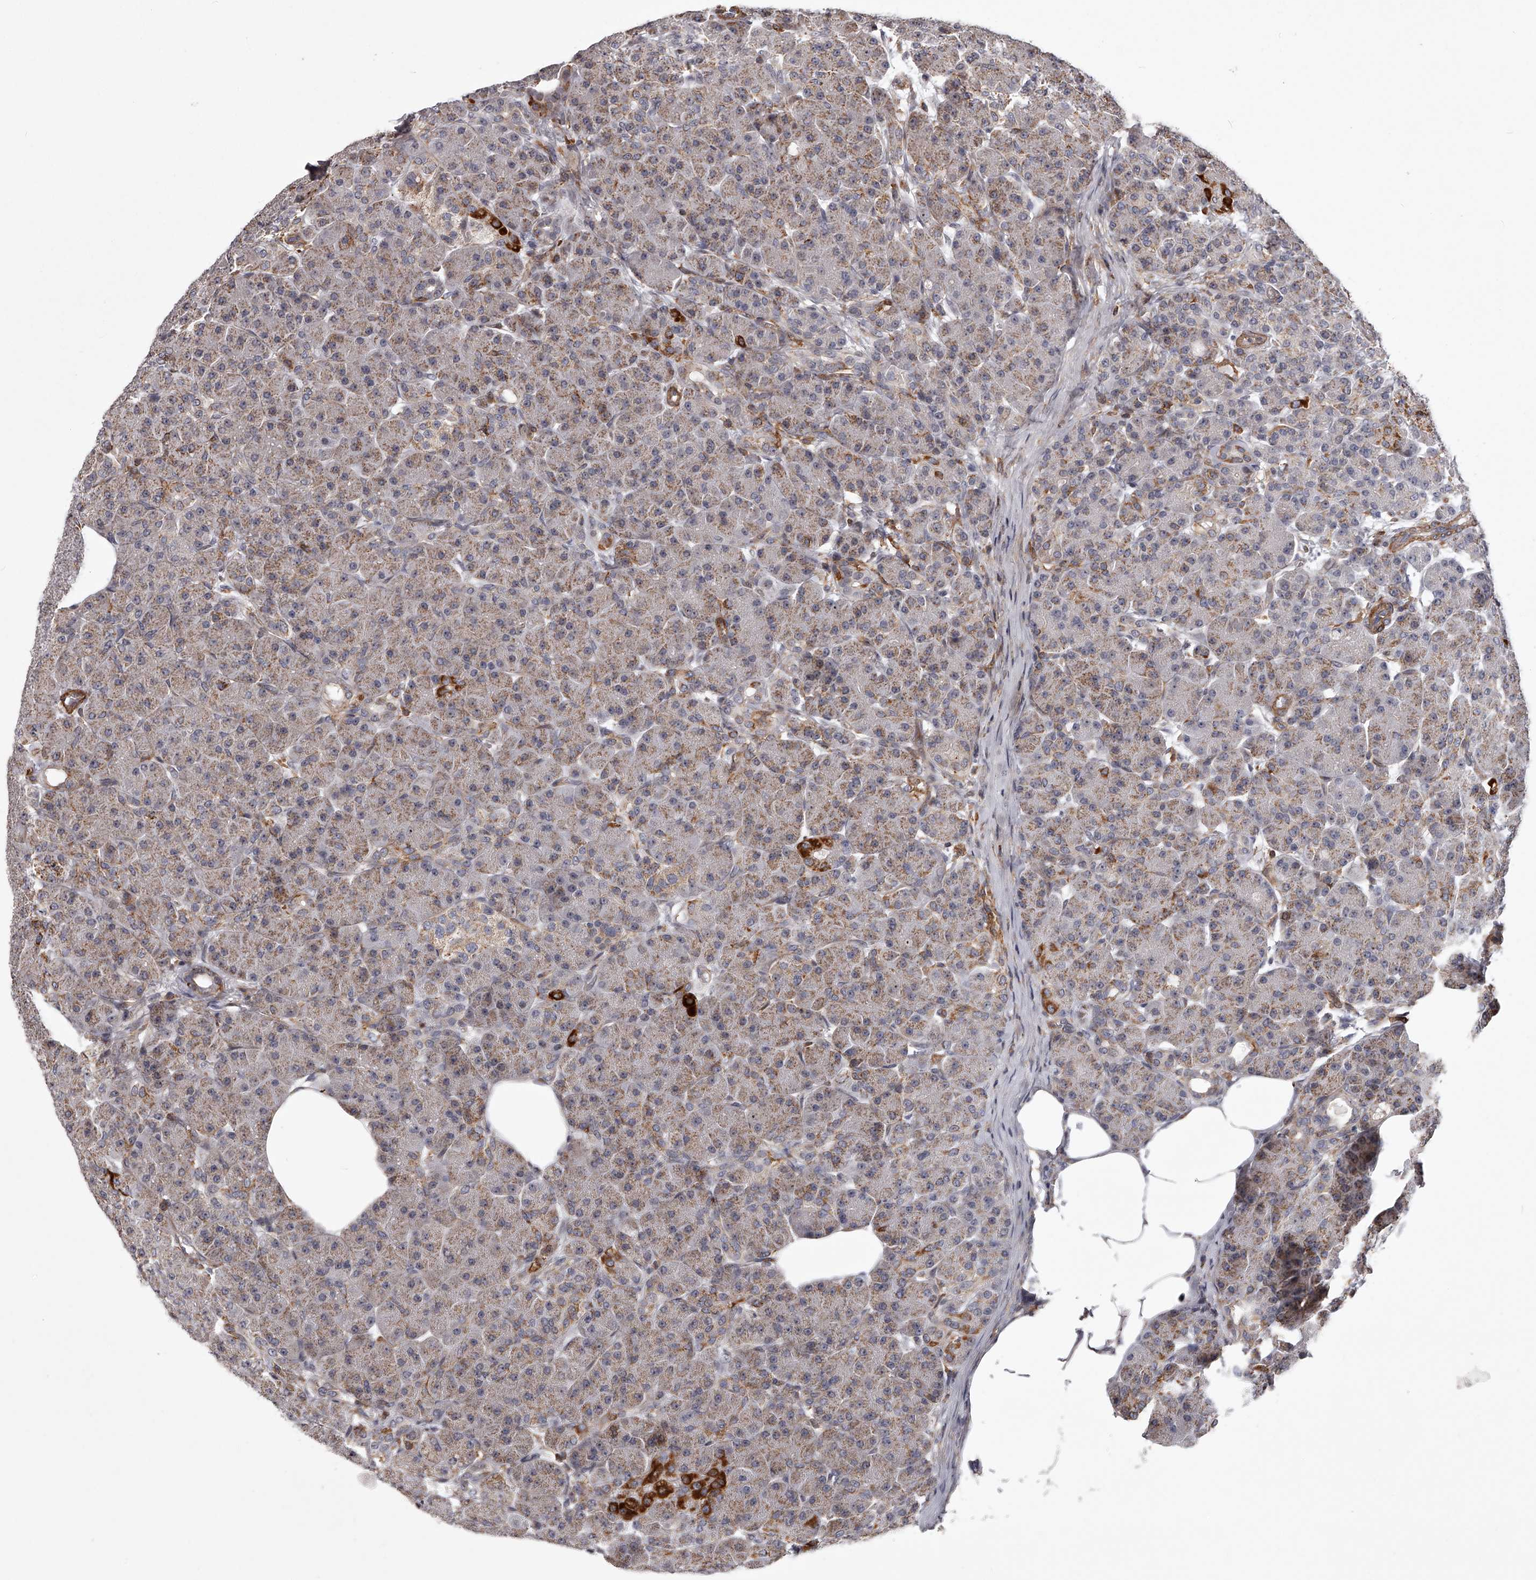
{"staining": {"intensity": "weak", "quantity": "25%-75%", "location": "cytoplasmic/membranous"}, "tissue": "pancreas", "cell_type": "Exocrine glandular cells", "image_type": "normal", "snomed": [{"axis": "morphology", "description": "Normal tissue, NOS"}, {"axis": "topography", "description": "Pancreas"}], "caption": "Immunohistochemistry (IHC) image of unremarkable pancreas: pancreas stained using immunohistochemistry reveals low levels of weak protein expression localized specifically in the cytoplasmic/membranous of exocrine glandular cells, appearing as a cytoplasmic/membranous brown color.", "gene": "RRP36", "patient": {"sex": "male", "age": 63}}